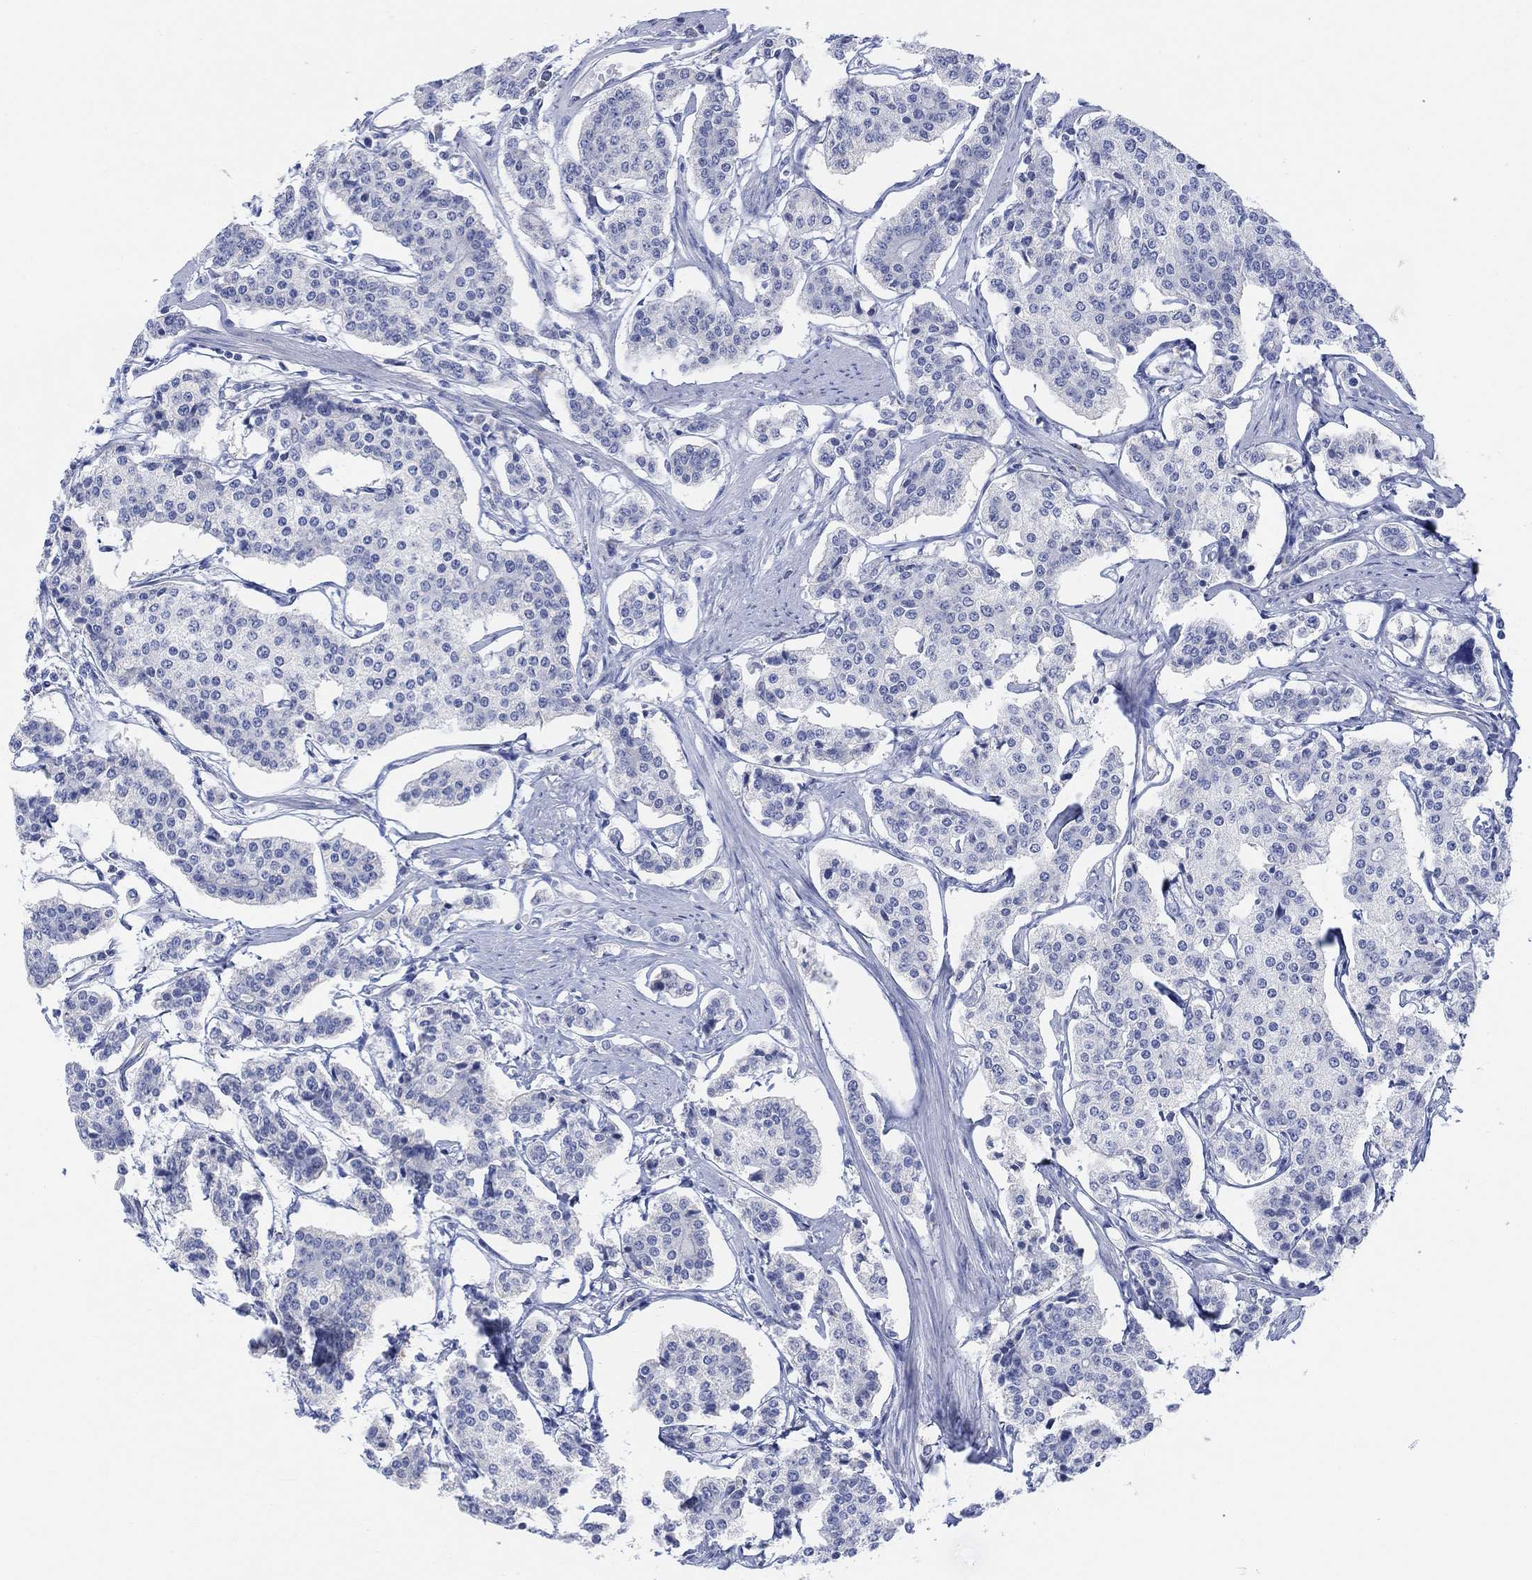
{"staining": {"intensity": "negative", "quantity": "none", "location": "none"}, "tissue": "carcinoid", "cell_type": "Tumor cells", "image_type": "cancer", "snomed": [{"axis": "morphology", "description": "Carcinoid, malignant, NOS"}, {"axis": "topography", "description": "Small intestine"}], "caption": "This is an IHC micrograph of human carcinoid. There is no expression in tumor cells.", "gene": "GNG13", "patient": {"sex": "female", "age": 65}}